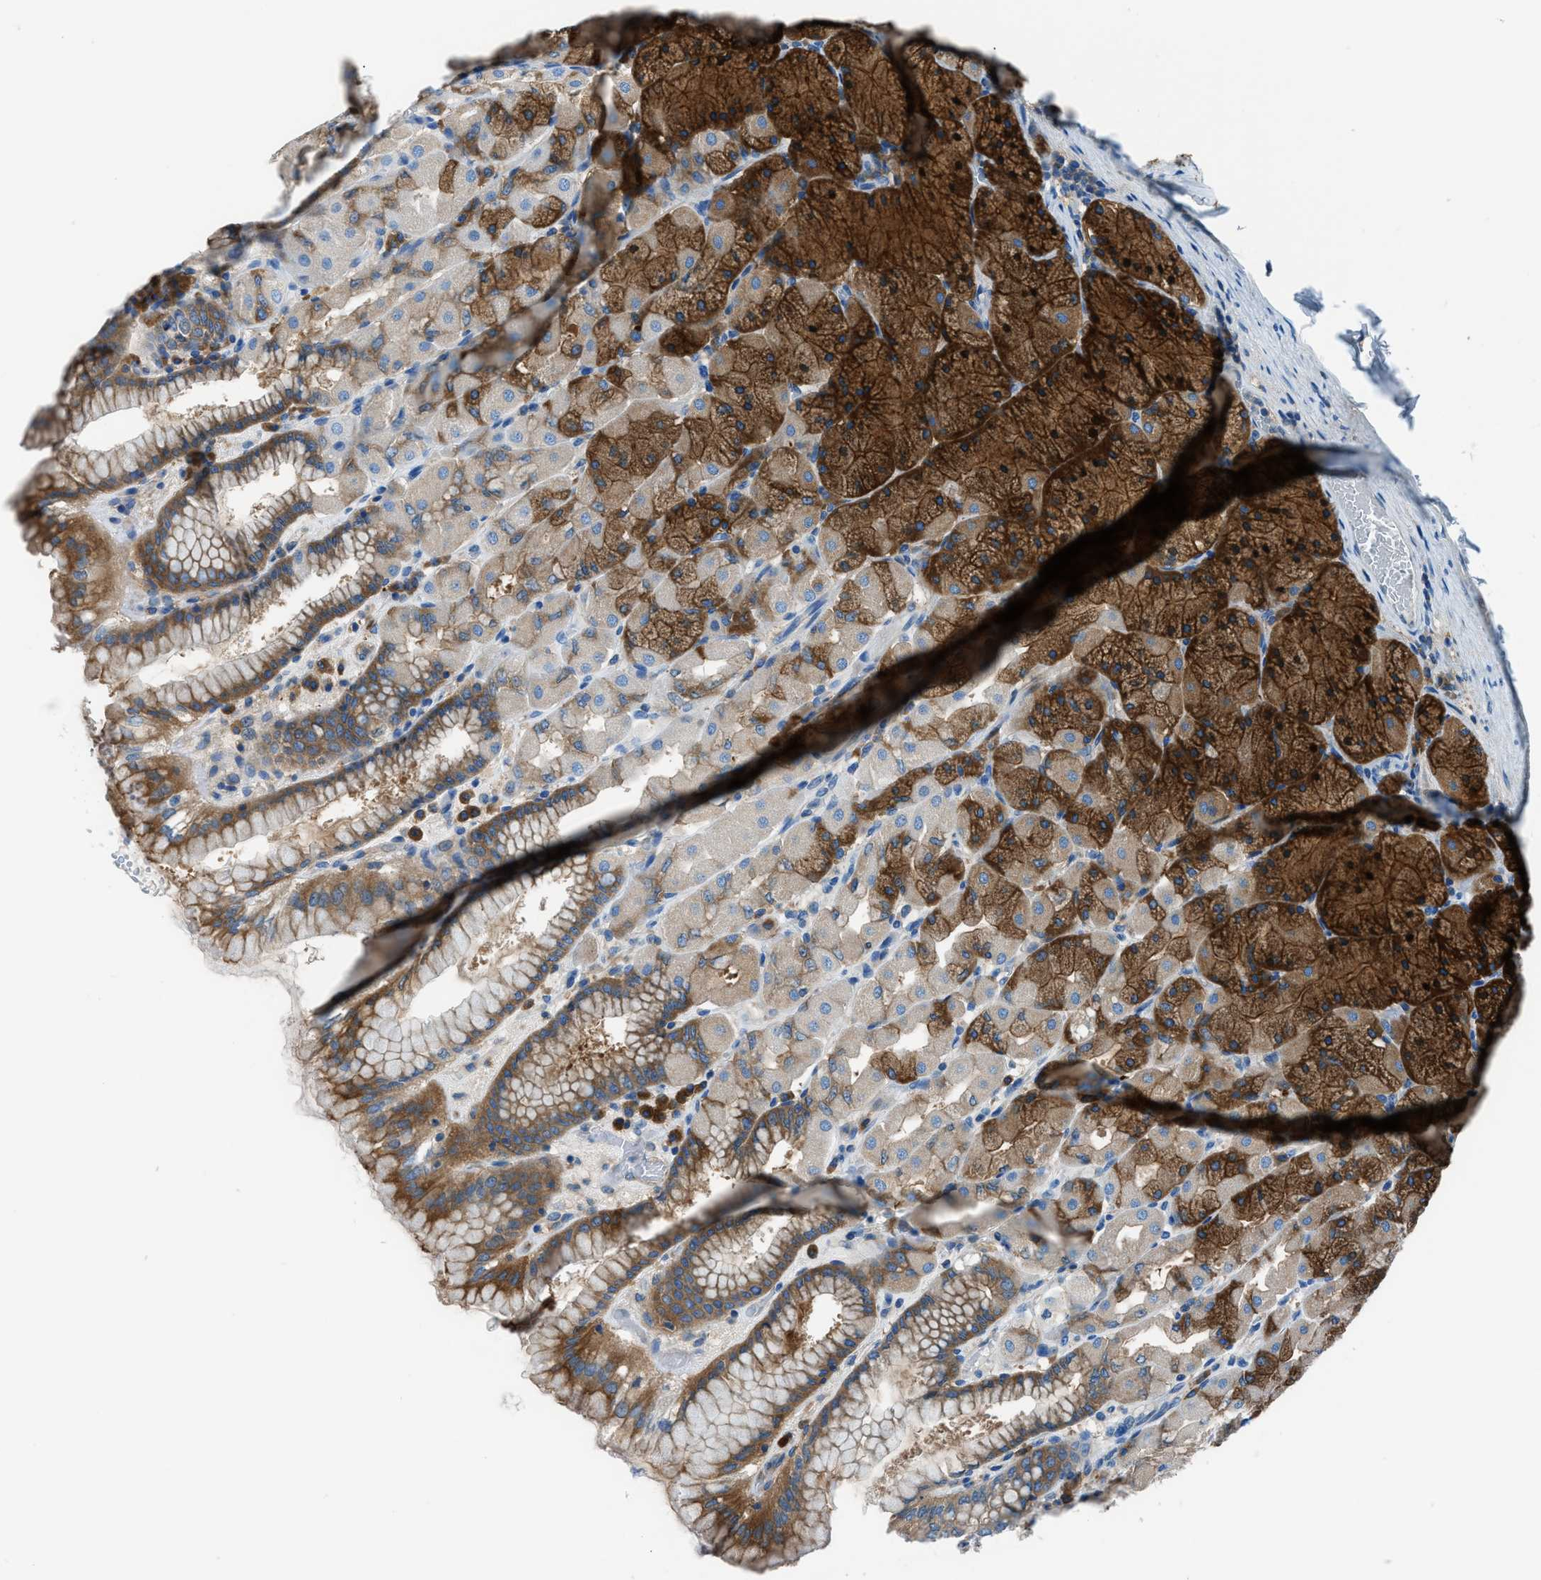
{"staining": {"intensity": "strong", "quantity": "25%-75%", "location": "cytoplasmic/membranous"}, "tissue": "stomach", "cell_type": "Glandular cells", "image_type": "normal", "snomed": [{"axis": "morphology", "description": "Normal tissue, NOS"}, {"axis": "topography", "description": "Stomach, upper"}], "caption": "Normal stomach reveals strong cytoplasmic/membranous expression in about 25%-75% of glandular cells, visualized by immunohistochemistry. Nuclei are stained in blue.", "gene": "SARS1", "patient": {"sex": "female", "age": 56}}